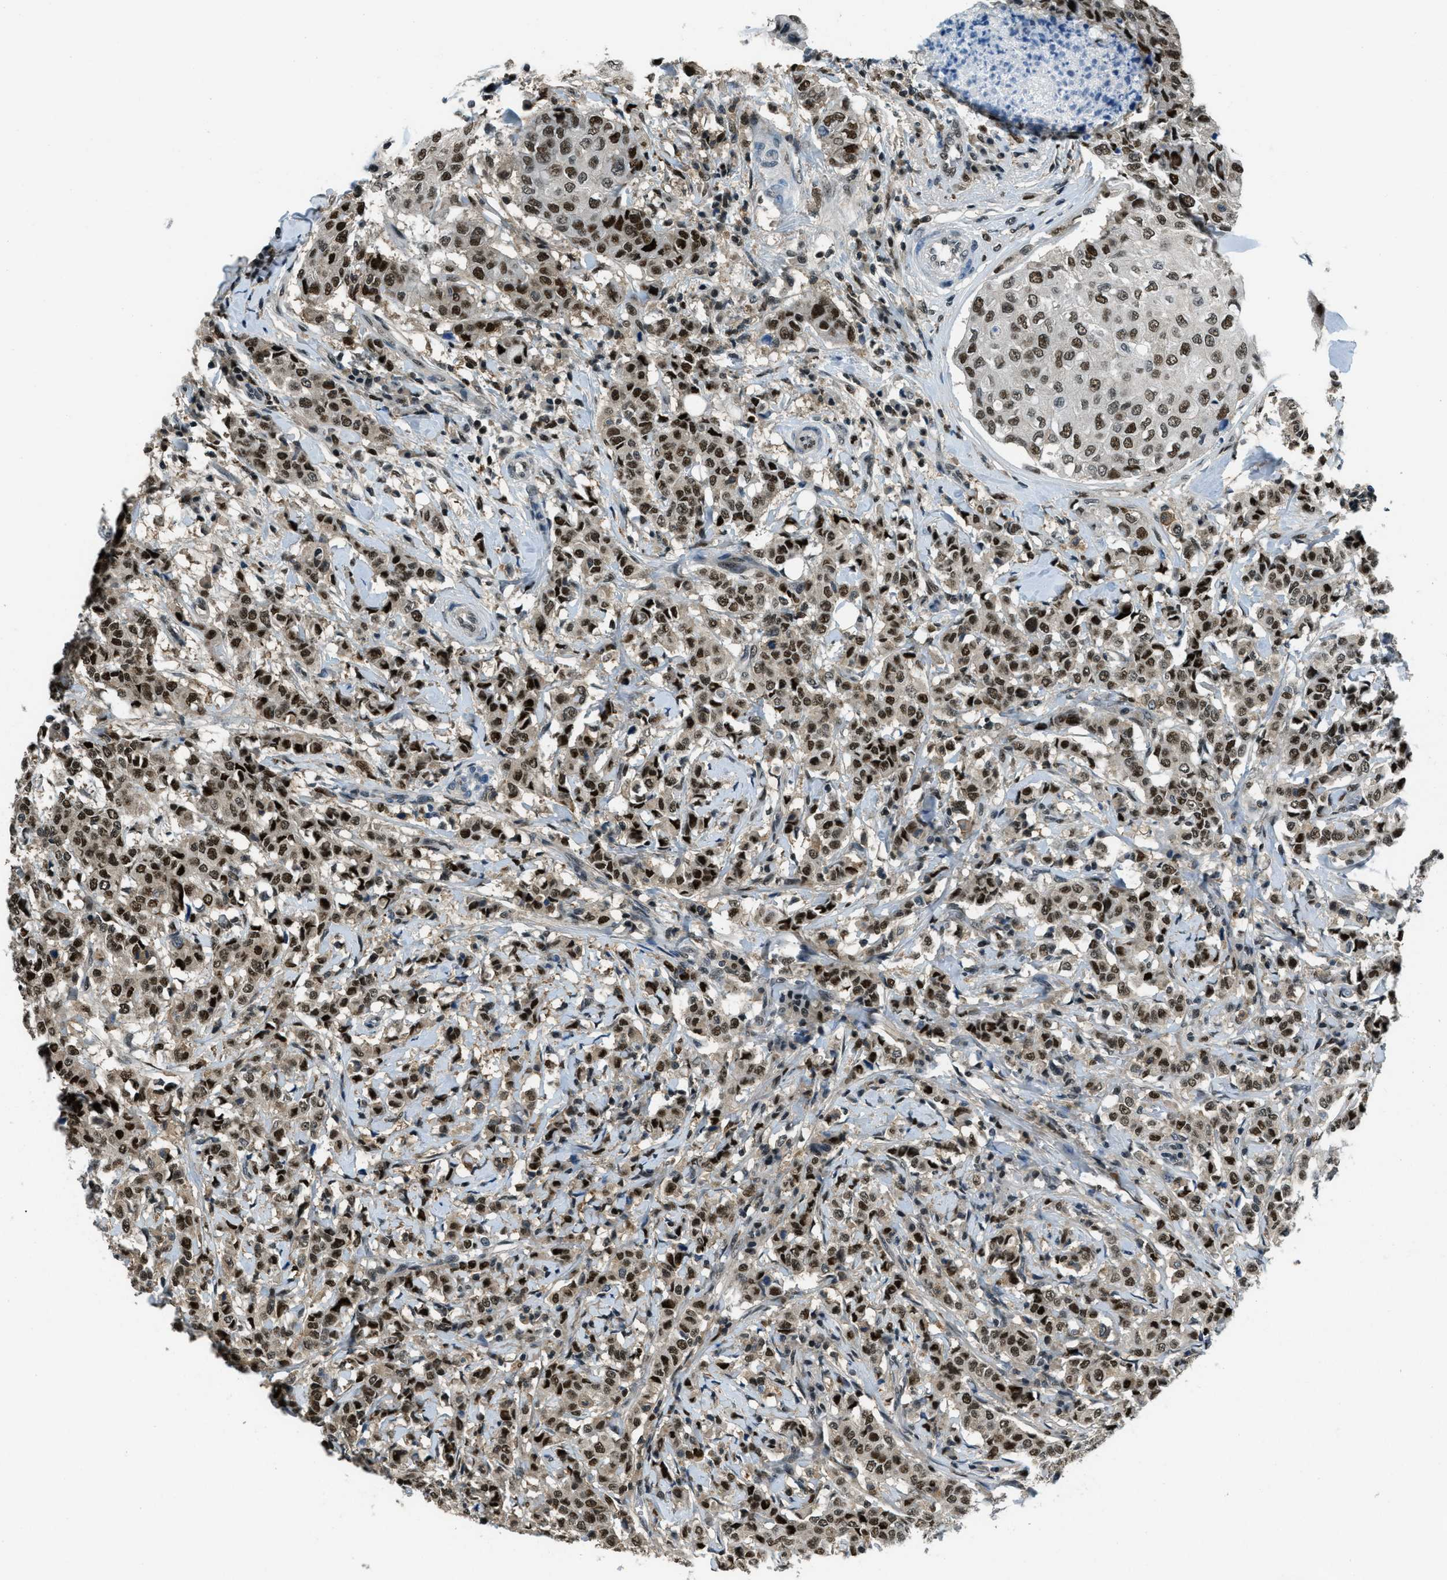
{"staining": {"intensity": "strong", "quantity": ">75%", "location": "nuclear"}, "tissue": "breast cancer", "cell_type": "Tumor cells", "image_type": "cancer", "snomed": [{"axis": "morphology", "description": "Duct carcinoma"}, {"axis": "topography", "description": "Breast"}], "caption": "DAB immunohistochemical staining of intraductal carcinoma (breast) displays strong nuclear protein positivity in about >75% of tumor cells. (IHC, brightfield microscopy, high magnification).", "gene": "OGFR", "patient": {"sex": "female", "age": 27}}